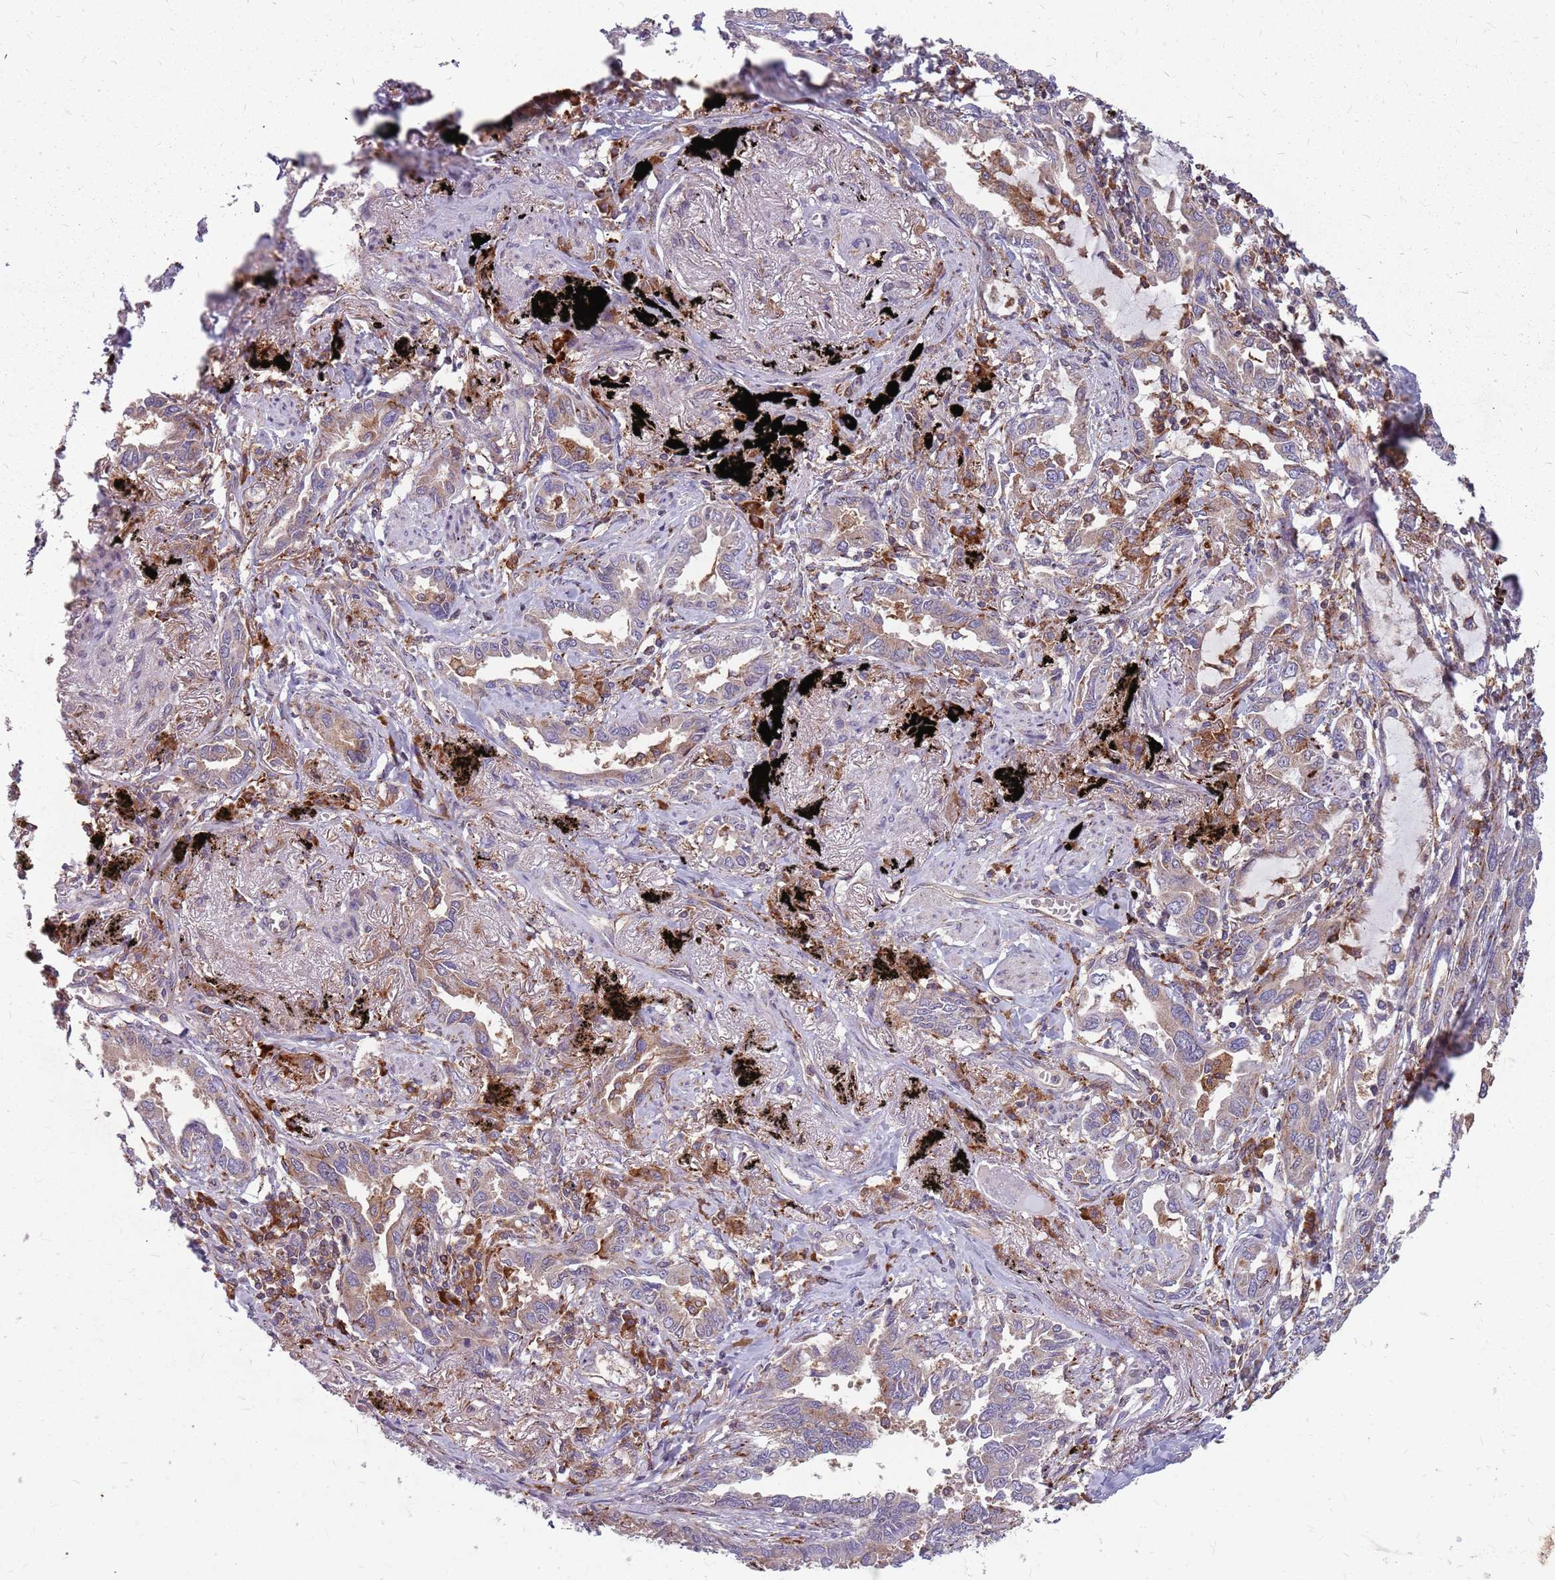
{"staining": {"intensity": "moderate", "quantity": "<25%", "location": "cytoplasmic/membranous"}, "tissue": "lung cancer", "cell_type": "Tumor cells", "image_type": "cancer", "snomed": [{"axis": "morphology", "description": "Adenocarcinoma, NOS"}, {"axis": "topography", "description": "Lung"}], "caption": "Adenocarcinoma (lung) tissue reveals moderate cytoplasmic/membranous staining in about <25% of tumor cells, visualized by immunohistochemistry.", "gene": "NME4", "patient": {"sex": "male", "age": 67}}